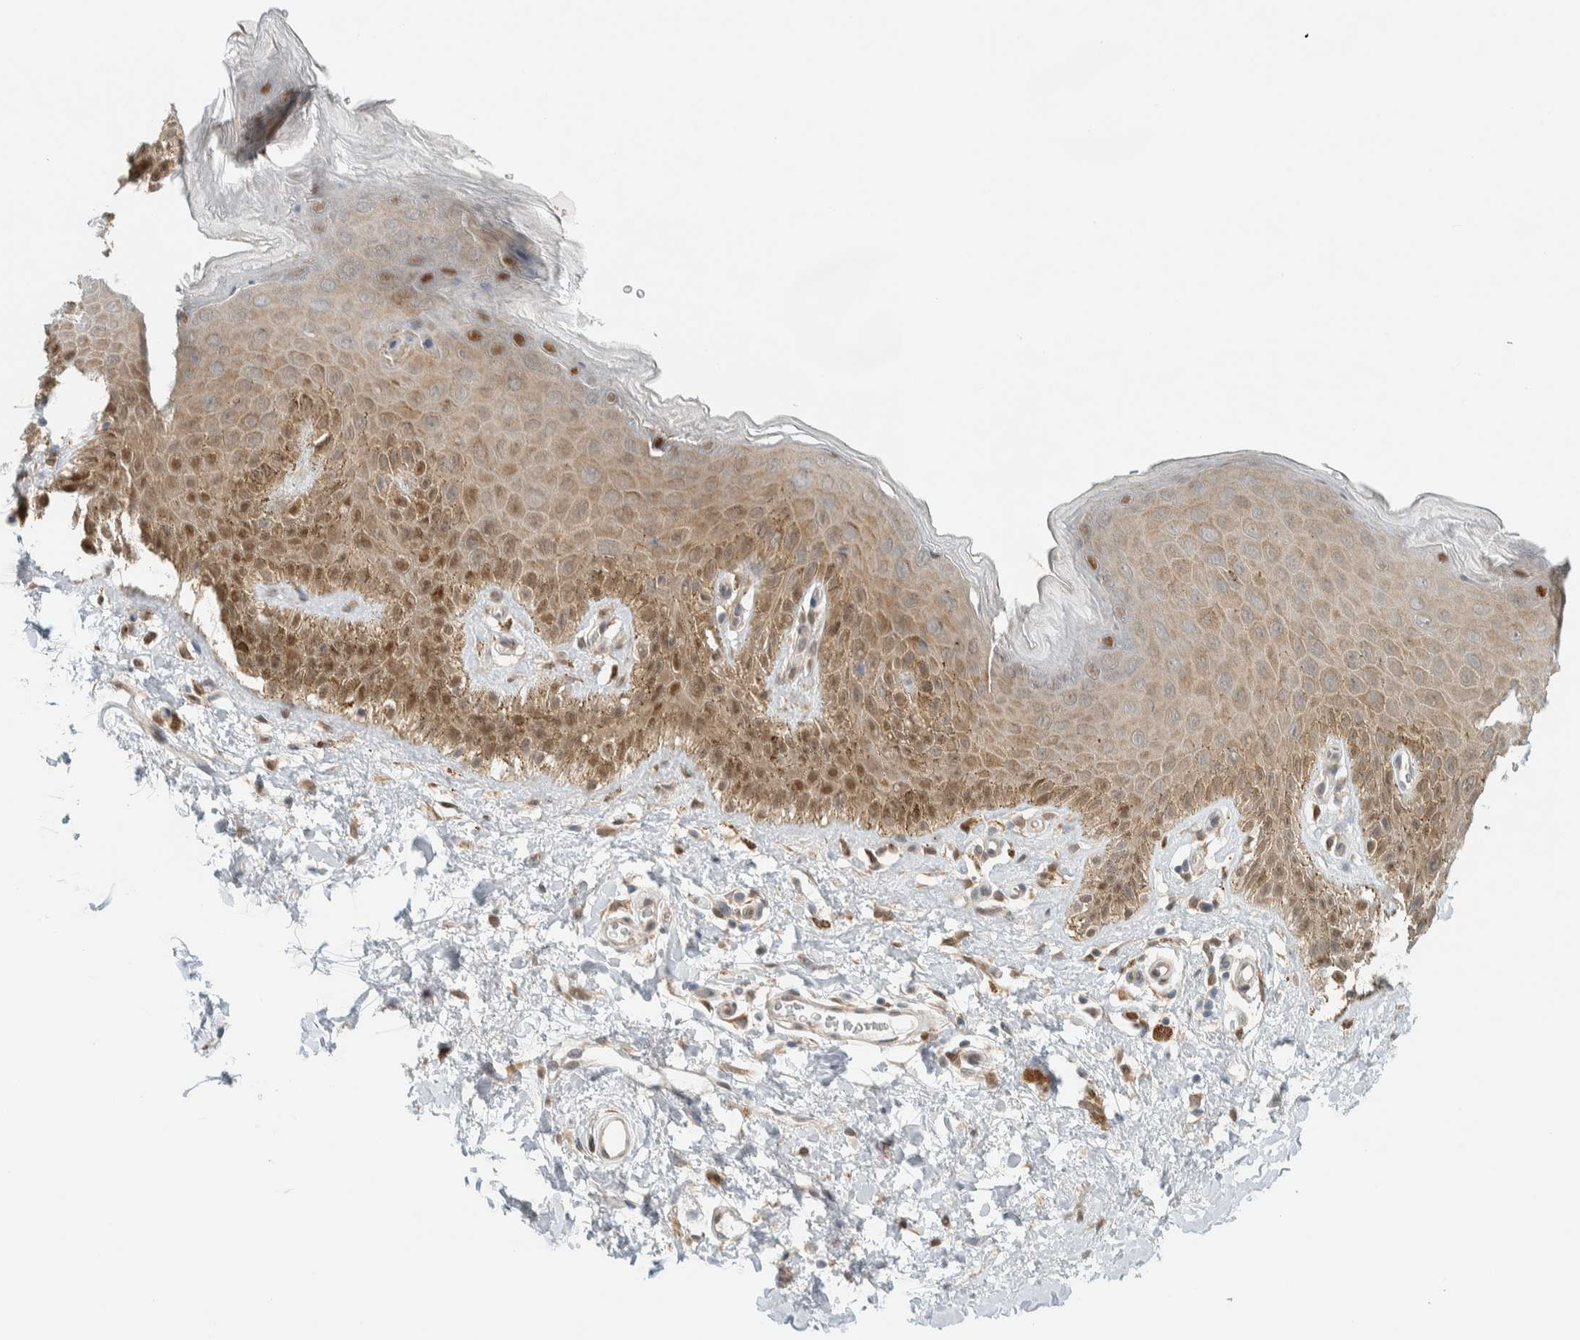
{"staining": {"intensity": "moderate", "quantity": "25%-75%", "location": "cytoplasmic/membranous,nuclear"}, "tissue": "skin", "cell_type": "Epidermal cells", "image_type": "normal", "snomed": [{"axis": "morphology", "description": "Normal tissue, NOS"}, {"axis": "topography", "description": "Anal"}], "caption": "Protein staining of normal skin exhibits moderate cytoplasmic/membranous,nuclear positivity in about 25%-75% of epidermal cells. The protein of interest is stained brown, and the nuclei are stained in blue (DAB (3,3'-diaminobenzidine) IHC with brightfield microscopy, high magnification).", "gene": "TFE3", "patient": {"sex": "male", "age": 44}}